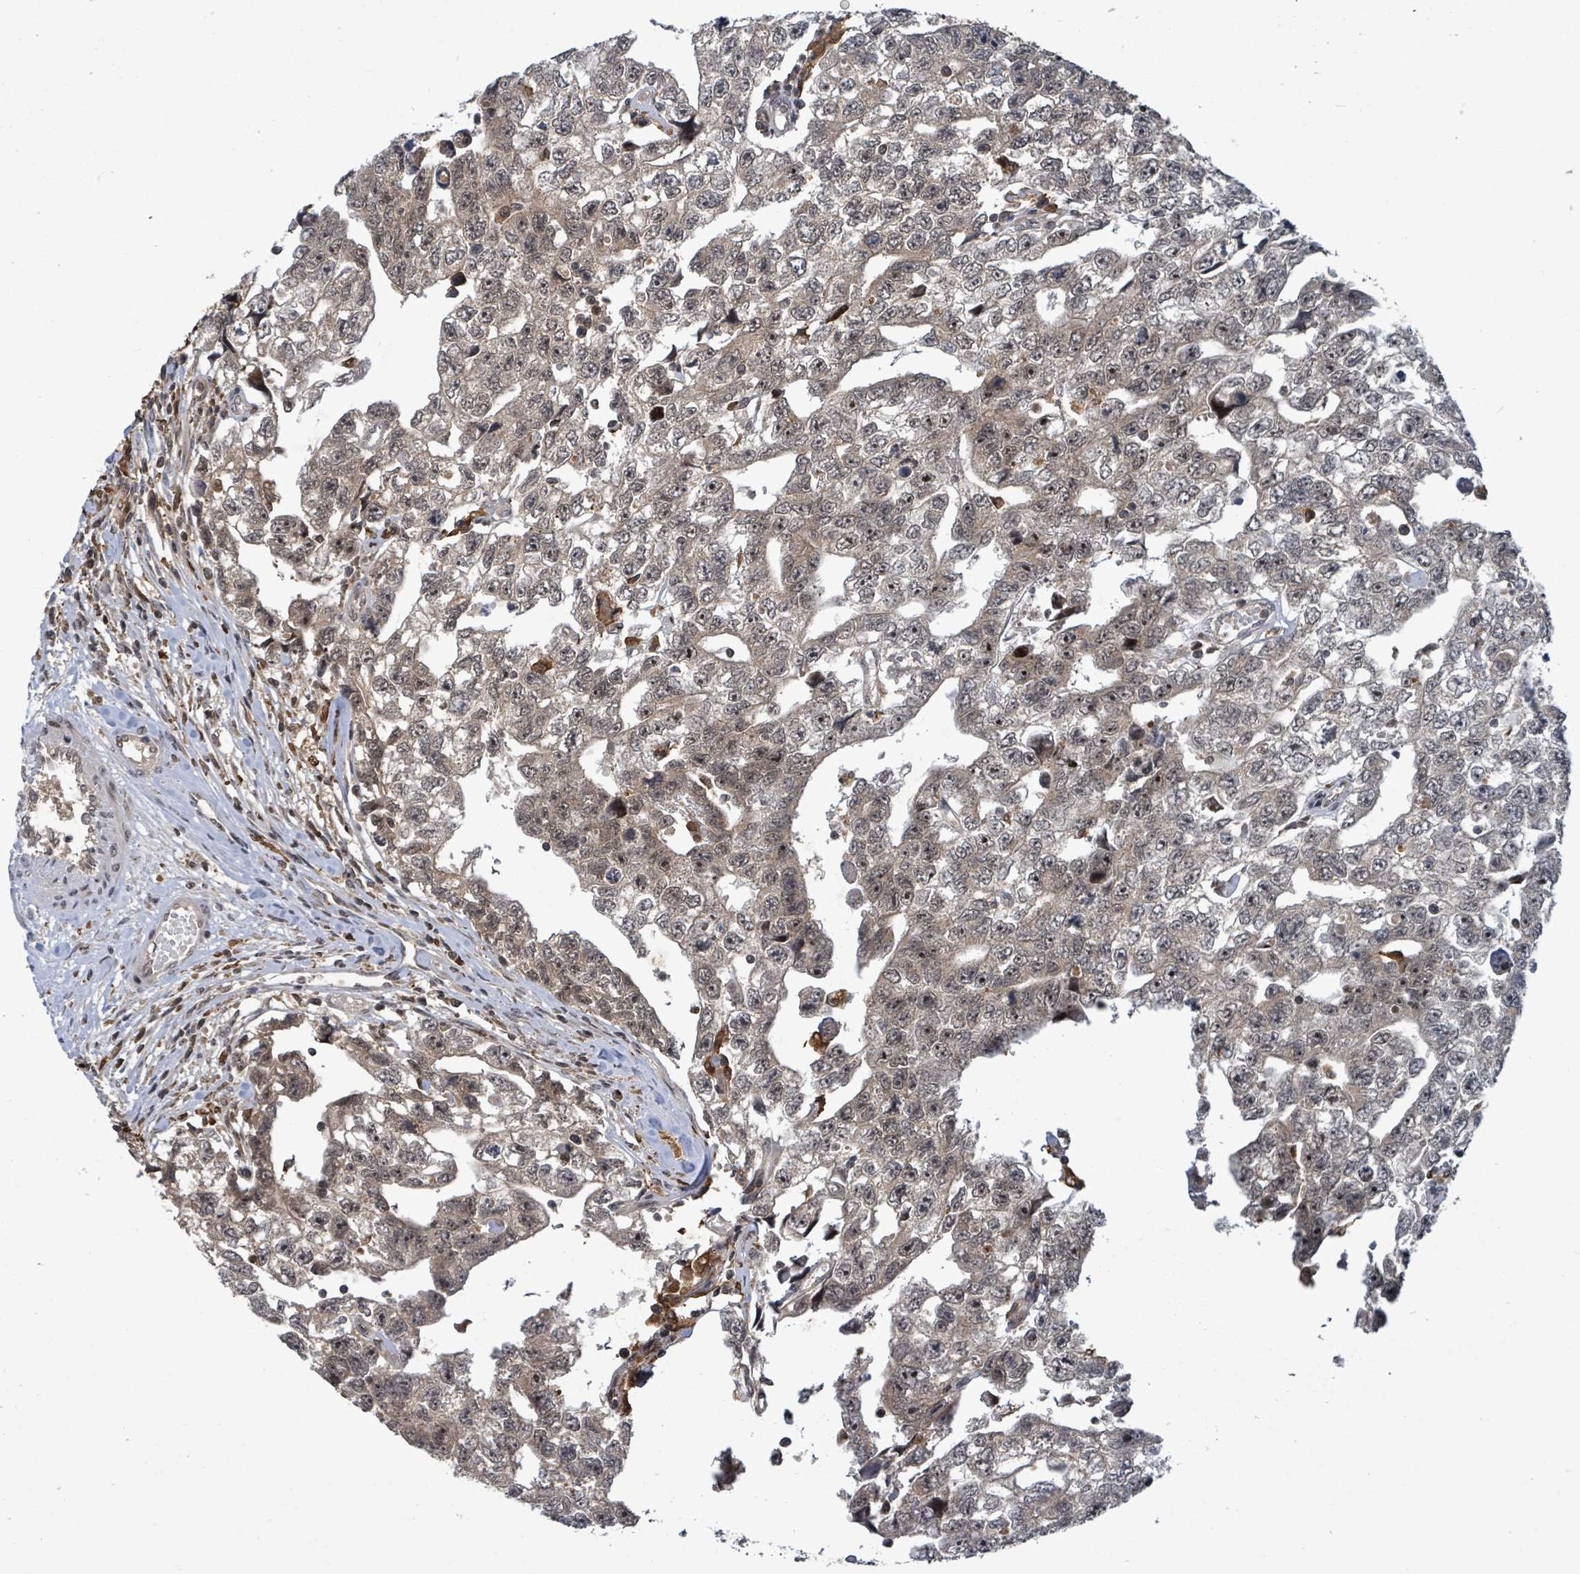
{"staining": {"intensity": "moderate", "quantity": "25%-75%", "location": "cytoplasmic/membranous,nuclear"}, "tissue": "testis cancer", "cell_type": "Tumor cells", "image_type": "cancer", "snomed": [{"axis": "morphology", "description": "Carcinoma, Embryonal, NOS"}, {"axis": "topography", "description": "Testis"}], "caption": "A high-resolution image shows immunohistochemistry staining of testis cancer (embryonal carcinoma), which reveals moderate cytoplasmic/membranous and nuclear staining in approximately 25%-75% of tumor cells.", "gene": "FBXO6", "patient": {"sex": "male", "age": 22}}